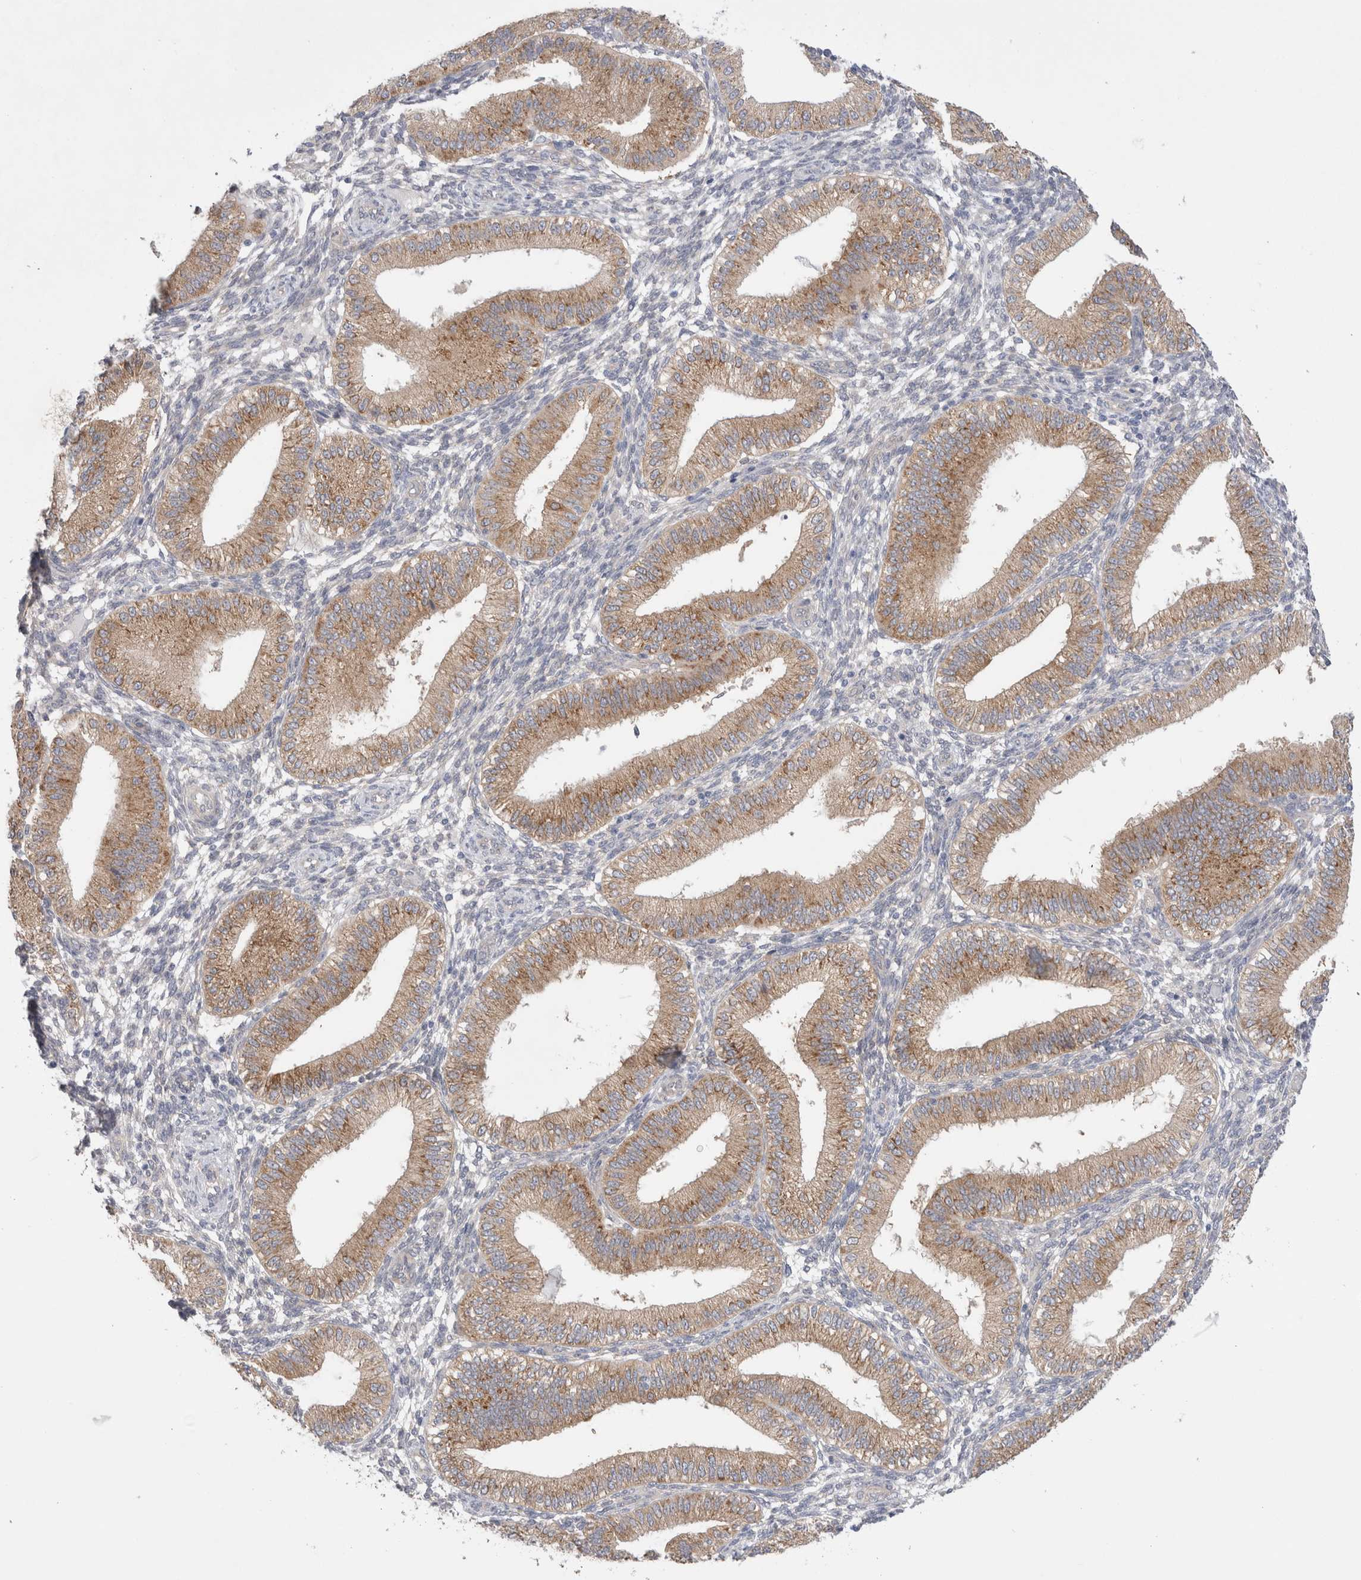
{"staining": {"intensity": "negative", "quantity": "none", "location": "none"}, "tissue": "endometrium", "cell_type": "Cells in endometrial stroma", "image_type": "normal", "snomed": [{"axis": "morphology", "description": "Normal tissue, NOS"}, {"axis": "topography", "description": "Endometrium"}], "caption": "A high-resolution micrograph shows IHC staining of unremarkable endometrium, which demonstrates no significant positivity in cells in endometrial stroma.", "gene": "WIPF2", "patient": {"sex": "female", "age": 39}}